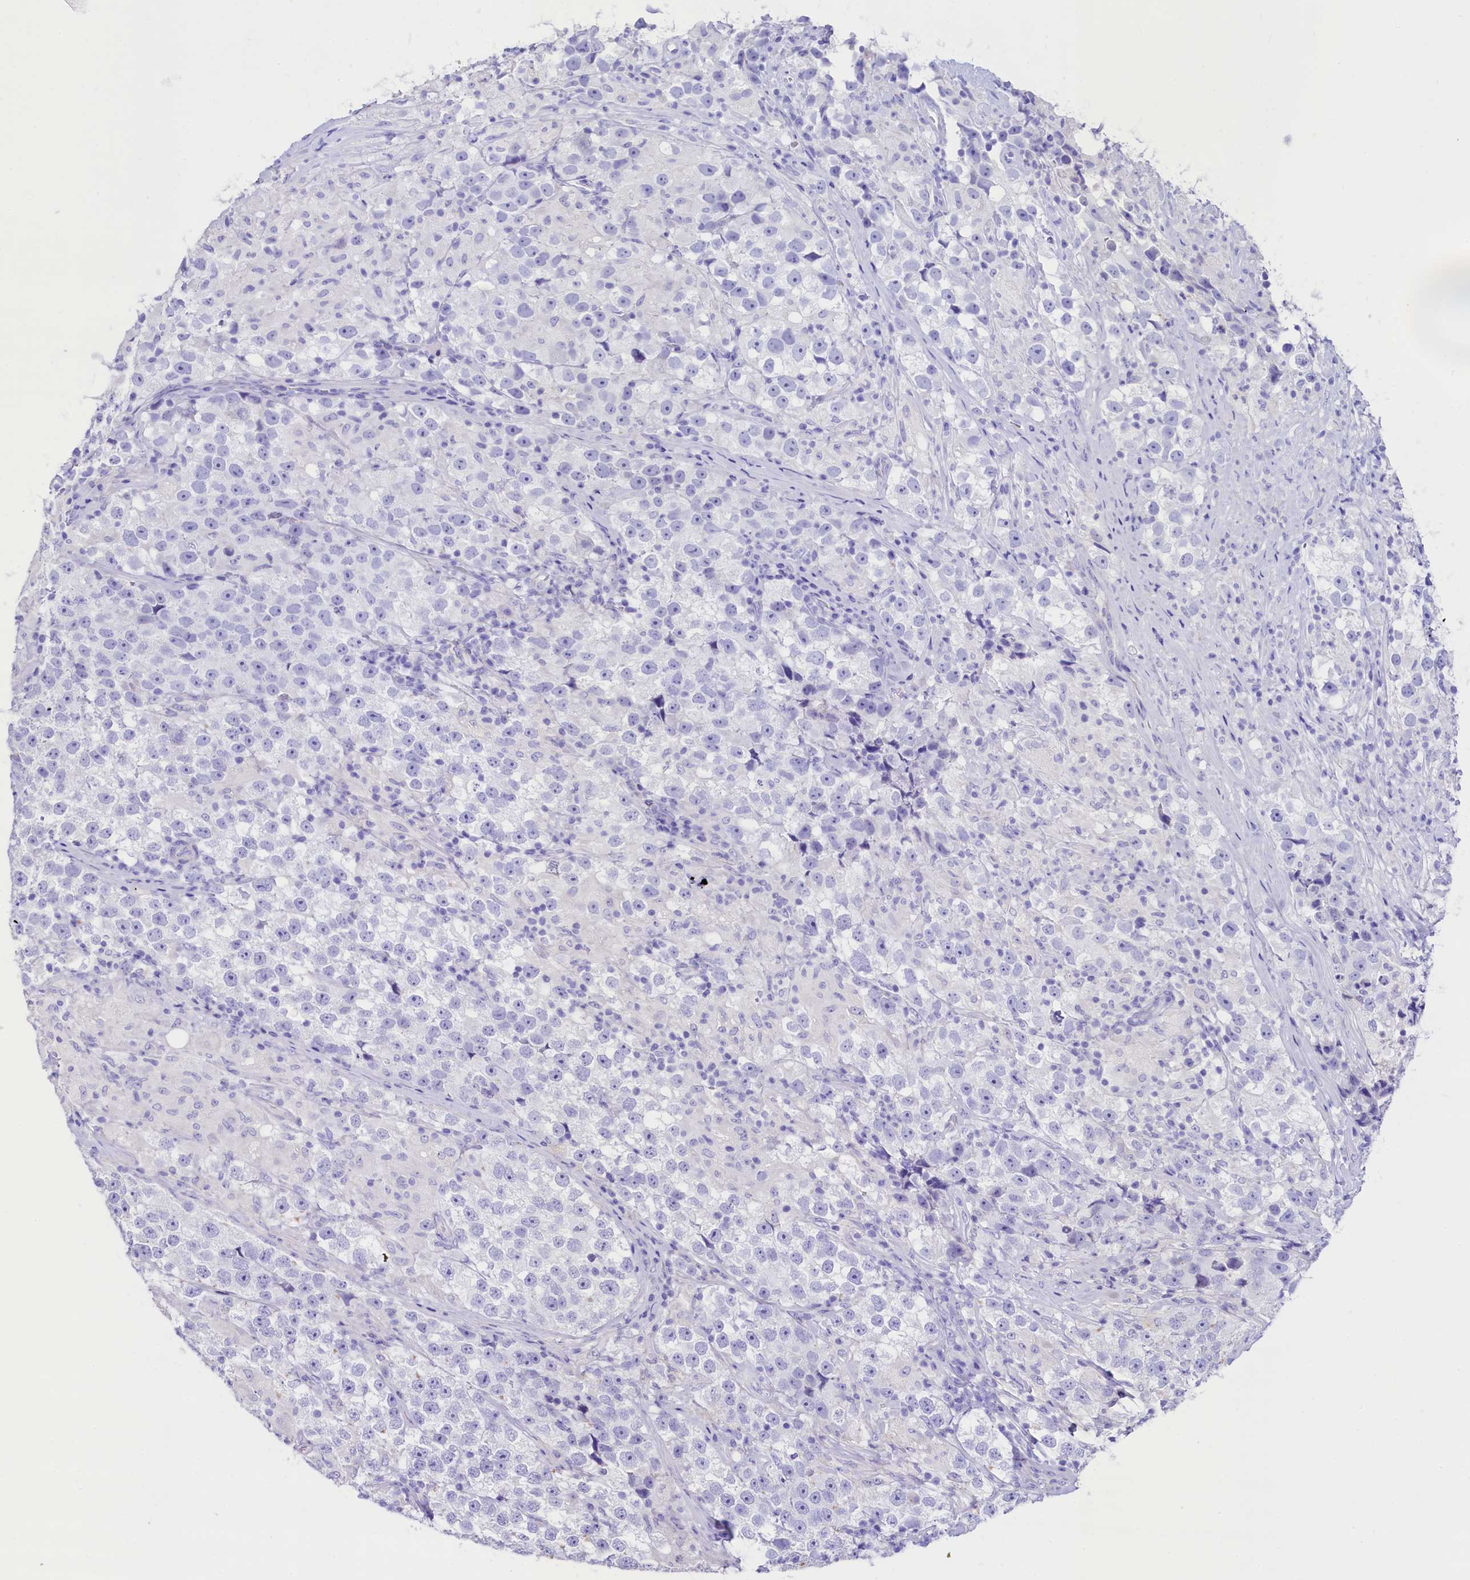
{"staining": {"intensity": "negative", "quantity": "none", "location": "none"}, "tissue": "testis cancer", "cell_type": "Tumor cells", "image_type": "cancer", "snomed": [{"axis": "morphology", "description": "Seminoma, NOS"}, {"axis": "topography", "description": "Testis"}], "caption": "There is no significant expression in tumor cells of testis seminoma.", "gene": "RBP3", "patient": {"sex": "male", "age": 46}}